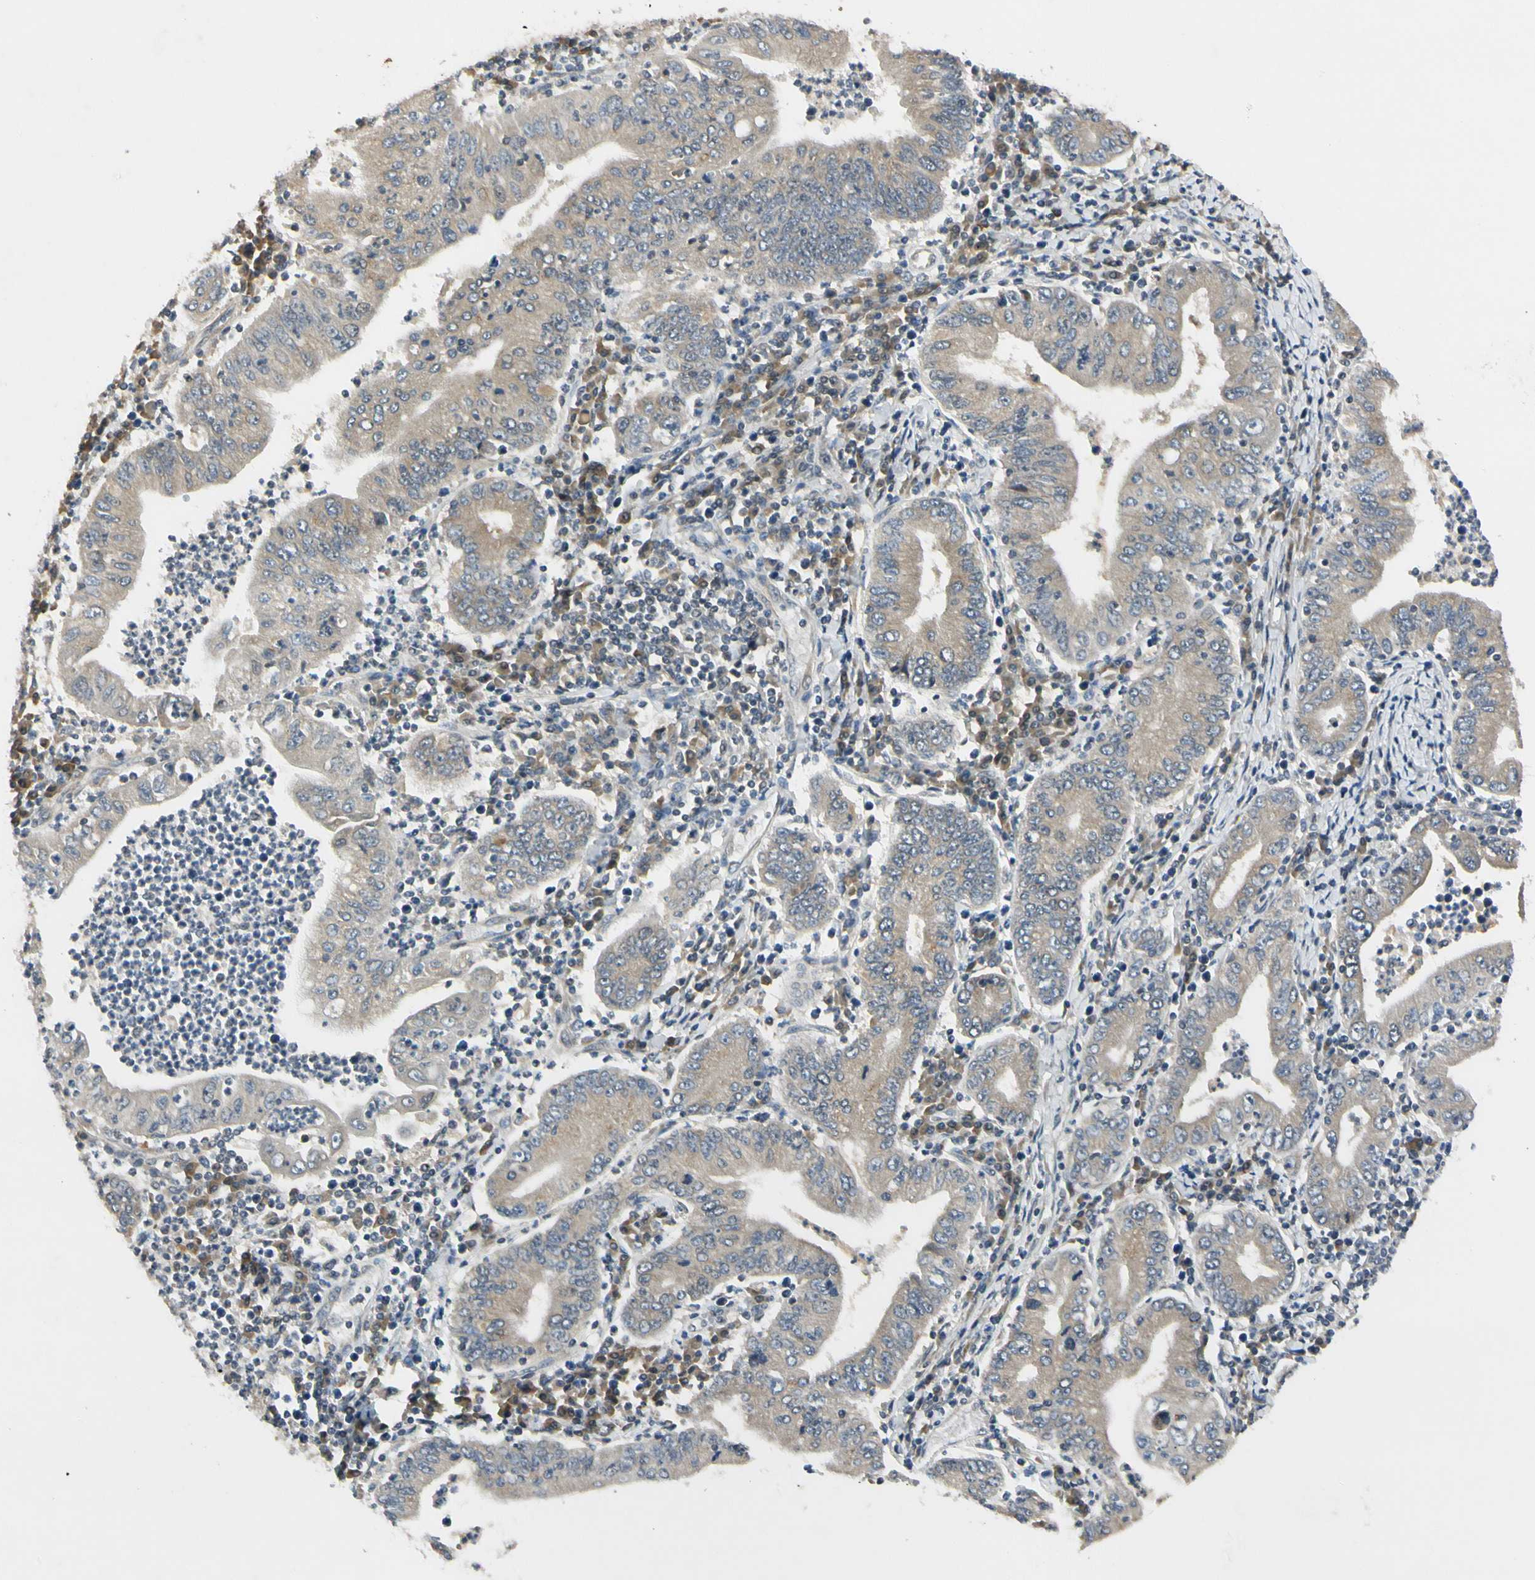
{"staining": {"intensity": "moderate", "quantity": ">75%", "location": "cytoplasmic/membranous"}, "tissue": "stomach cancer", "cell_type": "Tumor cells", "image_type": "cancer", "snomed": [{"axis": "morphology", "description": "Normal tissue, NOS"}, {"axis": "morphology", "description": "Adenocarcinoma, NOS"}, {"axis": "topography", "description": "Esophagus"}, {"axis": "topography", "description": "Stomach, upper"}, {"axis": "topography", "description": "Peripheral nerve tissue"}], "caption": "About >75% of tumor cells in stomach adenocarcinoma display moderate cytoplasmic/membranous protein positivity as visualized by brown immunohistochemical staining.", "gene": "RPS6KB2", "patient": {"sex": "male", "age": 62}}